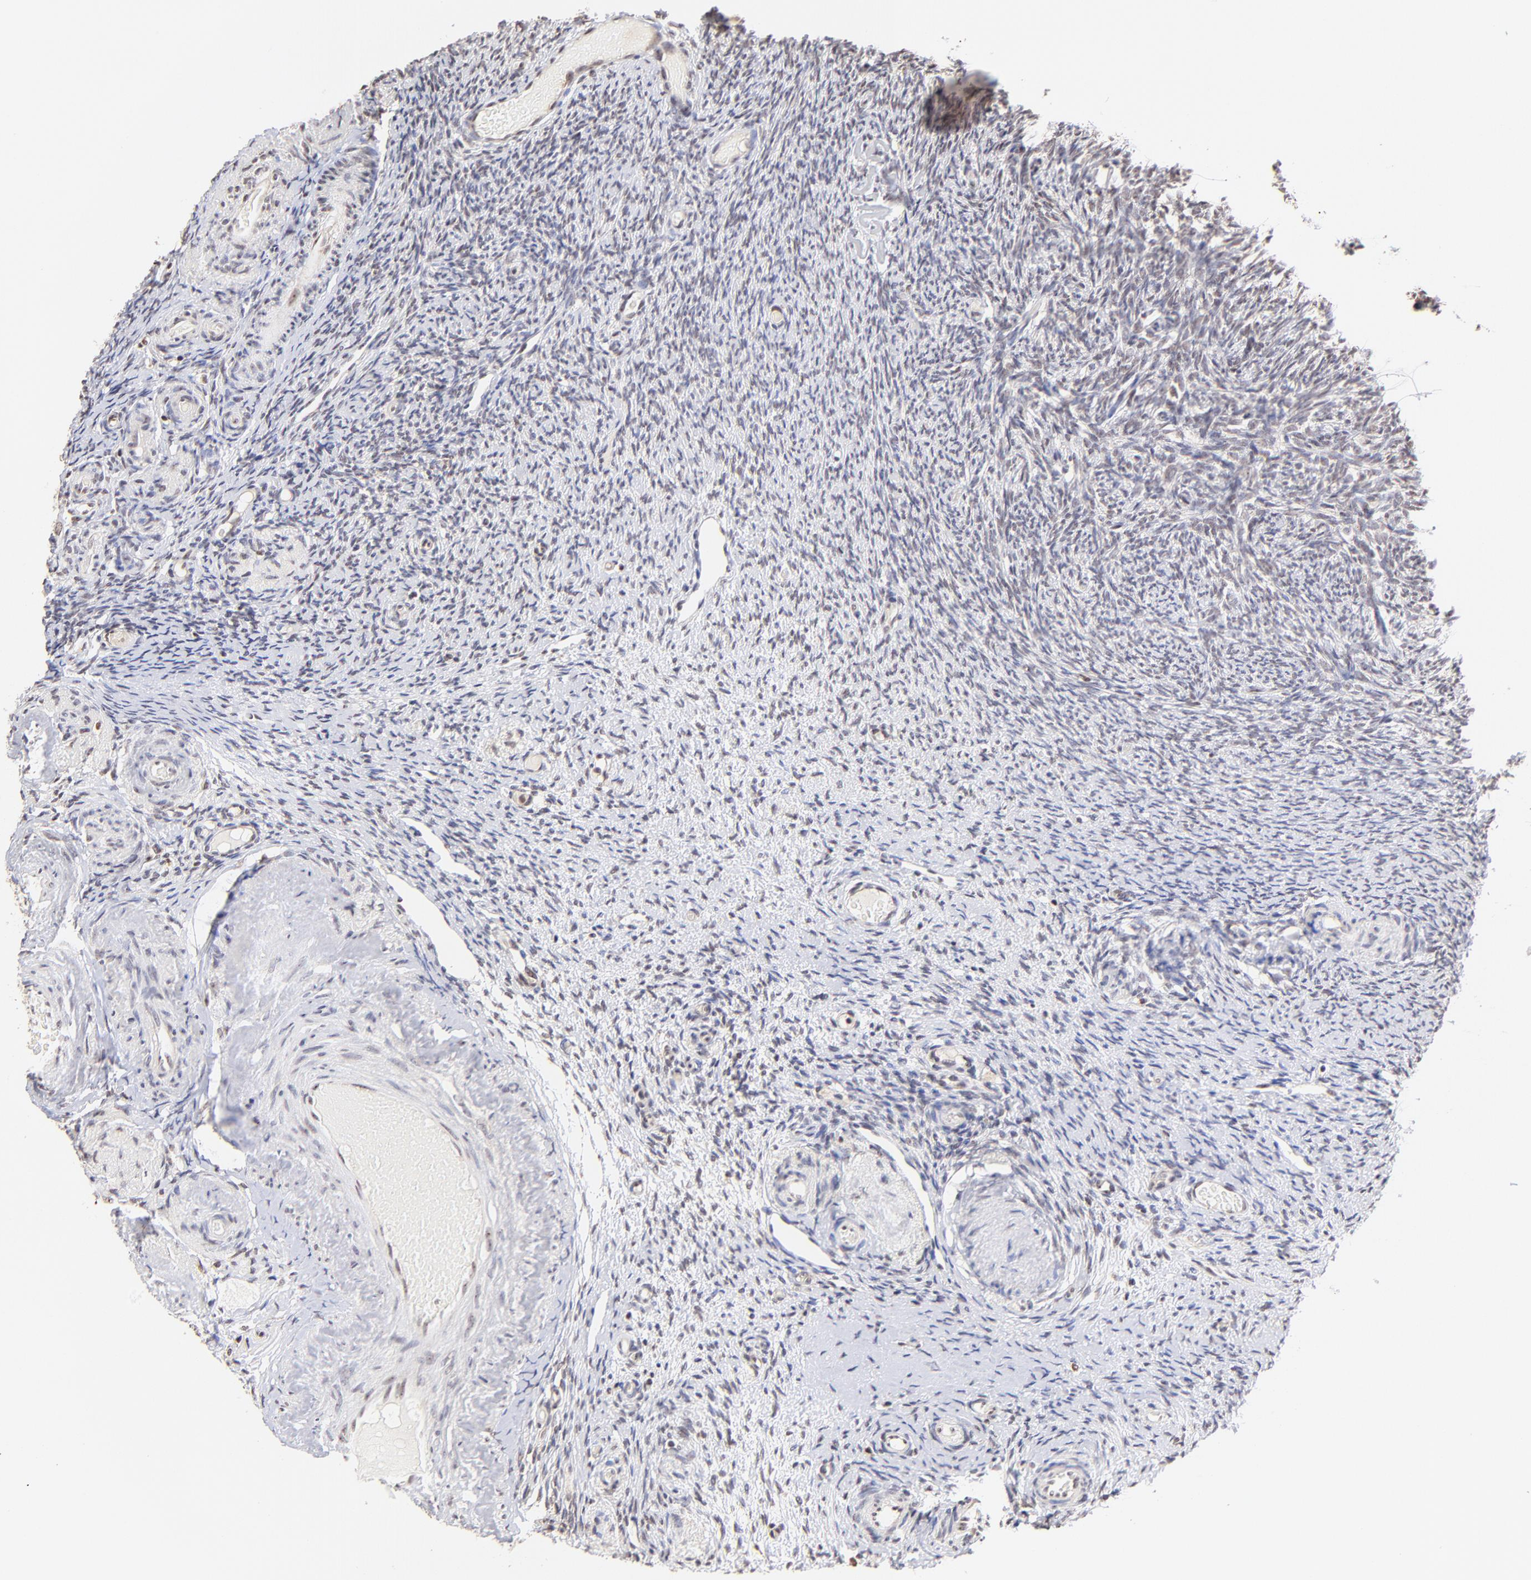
{"staining": {"intensity": "weak", "quantity": ">75%", "location": "nuclear"}, "tissue": "ovary", "cell_type": "Follicle cells", "image_type": "normal", "snomed": [{"axis": "morphology", "description": "Normal tissue, NOS"}, {"axis": "topography", "description": "Ovary"}], "caption": "This image shows immunohistochemistry staining of unremarkable ovary, with low weak nuclear expression in approximately >75% of follicle cells.", "gene": "ZNF670", "patient": {"sex": "female", "age": 60}}